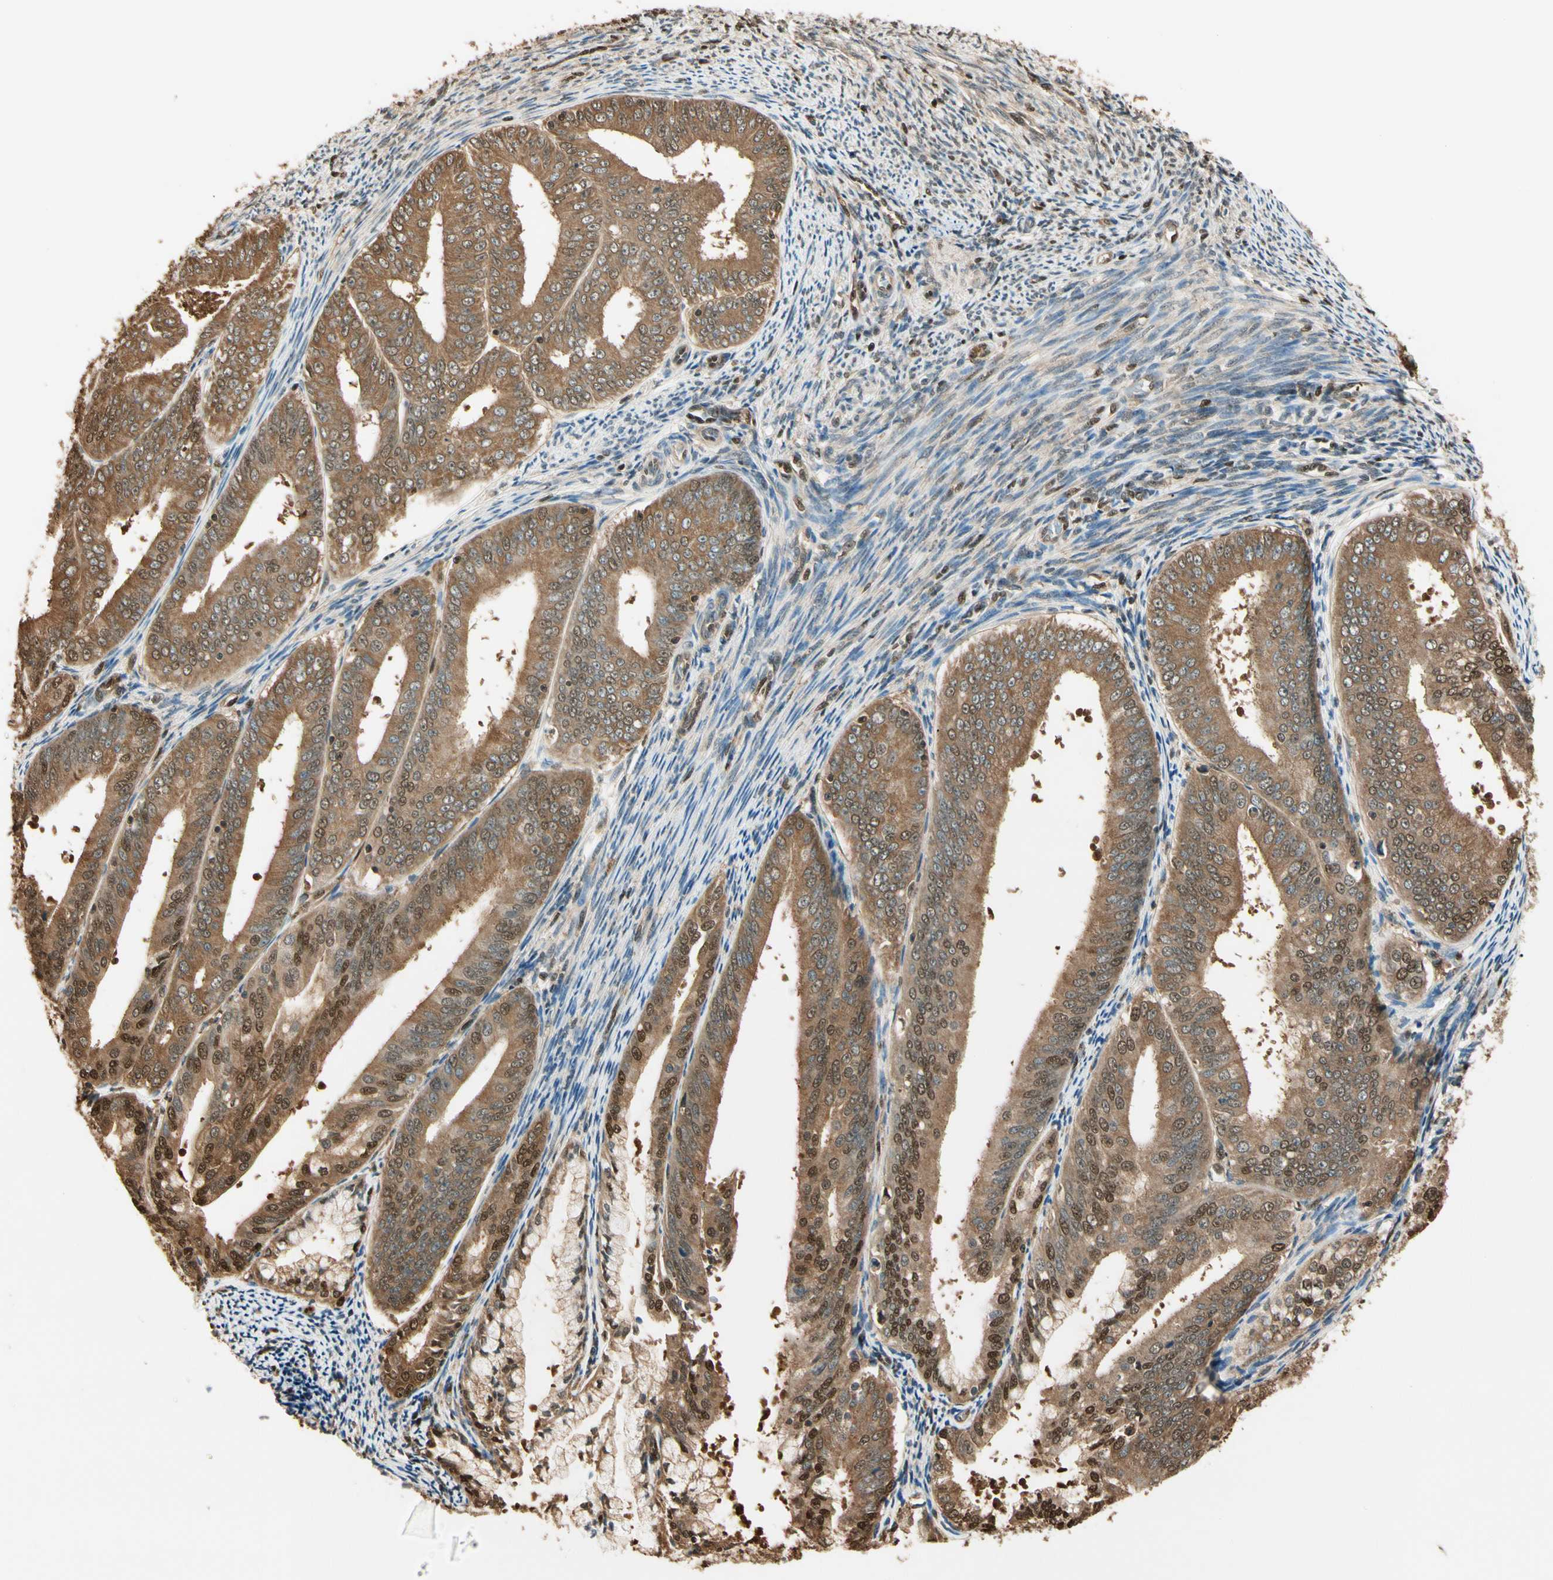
{"staining": {"intensity": "moderate", "quantity": ">75%", "location": "cytoplasmic/membranous,nuclear"}, "tissue": "endometrial cancer", "cell_type": "Tumor cells", "image_type": "cancer", "snomed": [{"axis": "morphology", "description": "Adenocarcinoma, NOS"}, {"axis": "topography", "description": "Endometrium"}], "caption": "Endometrial adenocarcinoma tissue displays moderate cytoplasmic/membranous and nuclear expression in approximately >75% of tumor cells The staining was performed using DAB, with brown indicating positive protein expression. Nuclei are stained blue with hematoxylin.", "gene": "PNCK", "patient": {"sex": "female", "age": 63}}